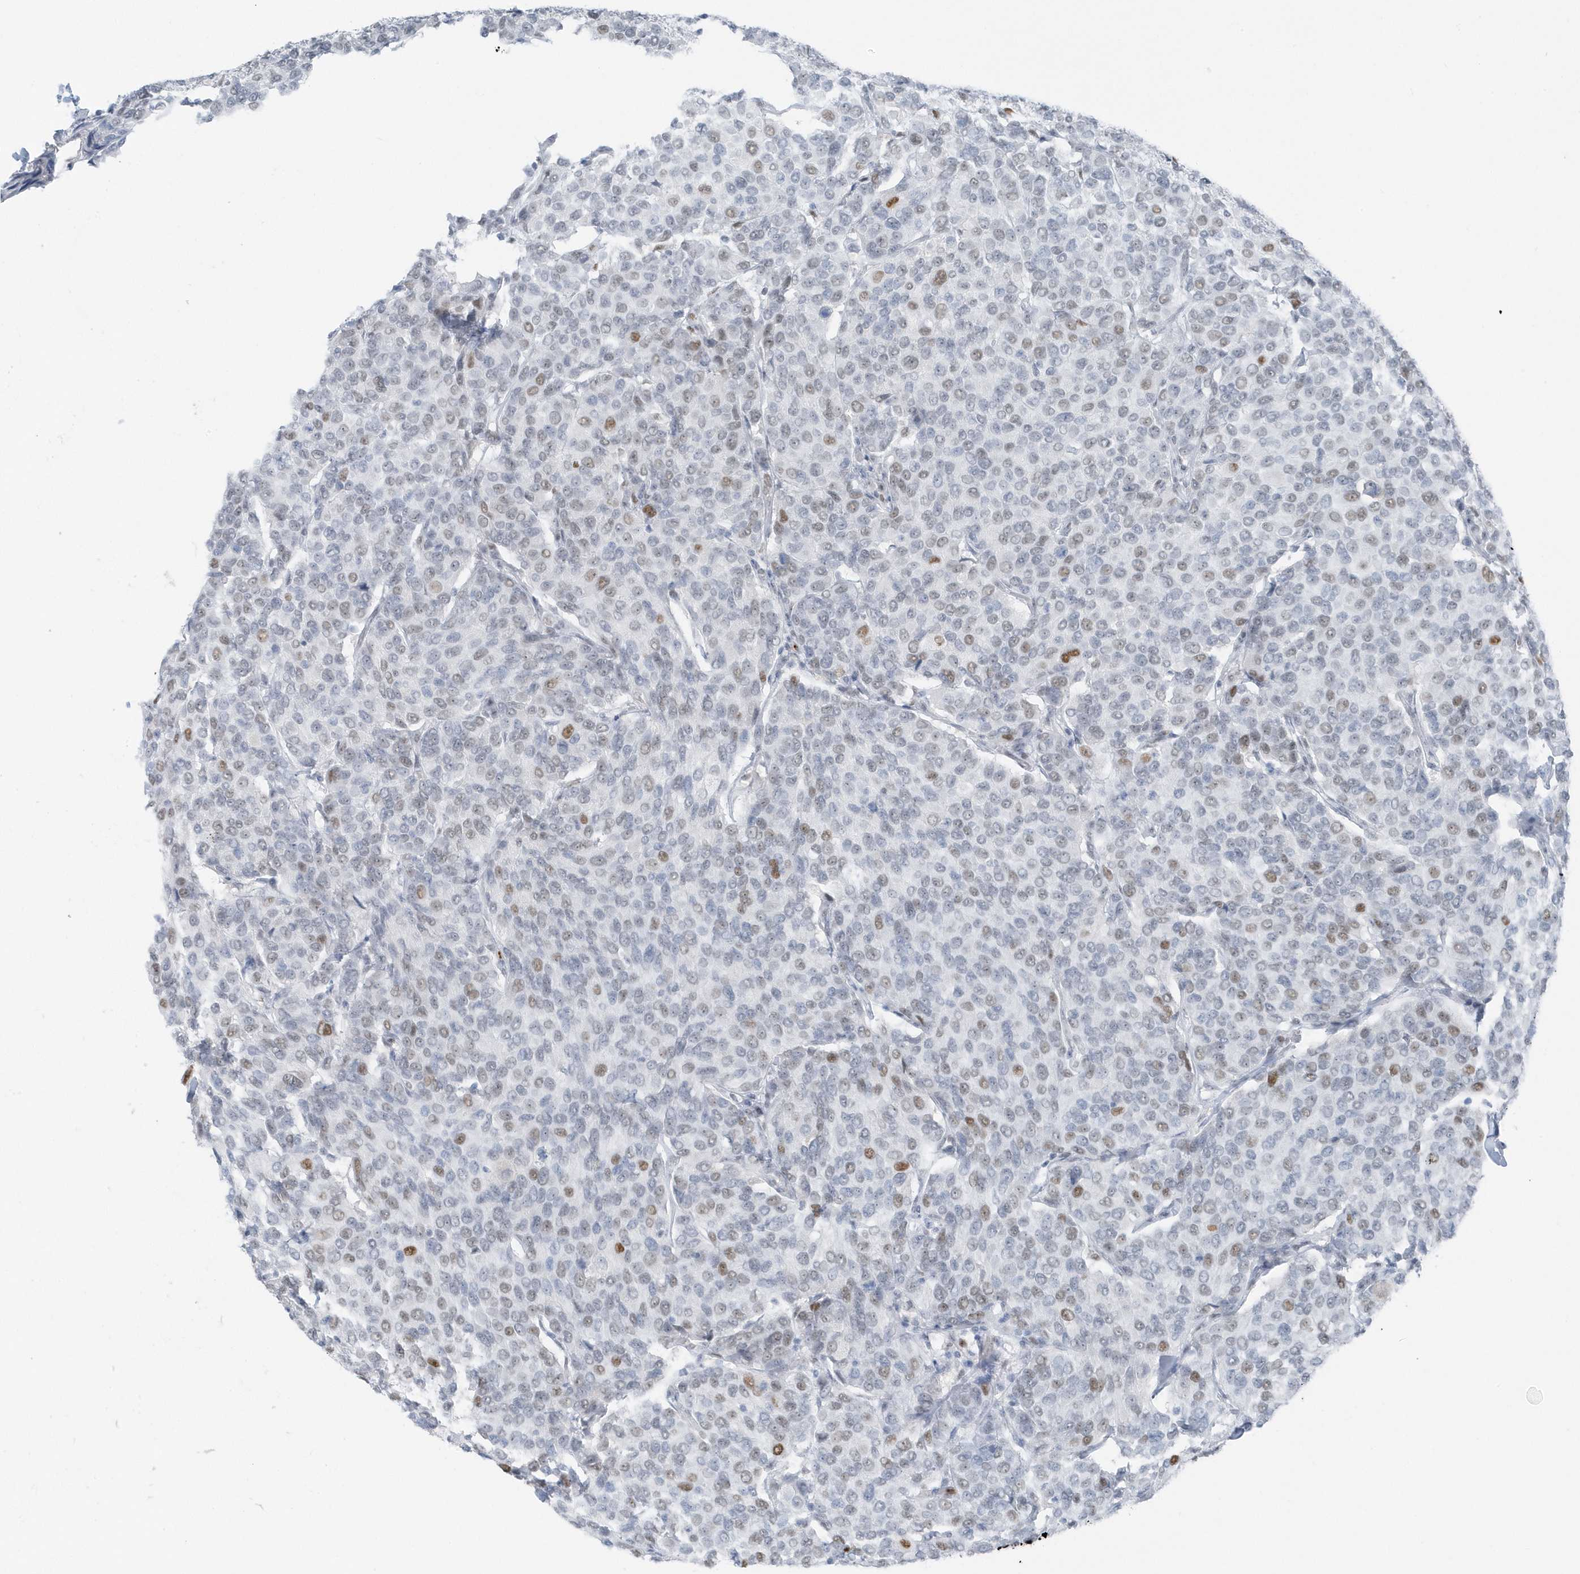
{"staining": {"intensity": "moderate", "quantity": "<25%", "location": "nuclear"}, "tissue": "breast cancer", "cell_type": "Tumor cells", "image_type": "cancer", "snomed": [{"axis": "morphology", "description": "Duct carcinoma"}, {"axis": "topography", "description": "Breast"}], "caption": "Immunohistochemistry (DAB (3,3'-diaminobenzidine)) staining of human breast cancer demonstrates moderate nuclear protein expression in about <25% of tumor cells.", "gene": "SMIM34", "patient": {"sex": "female", "age": 55}}